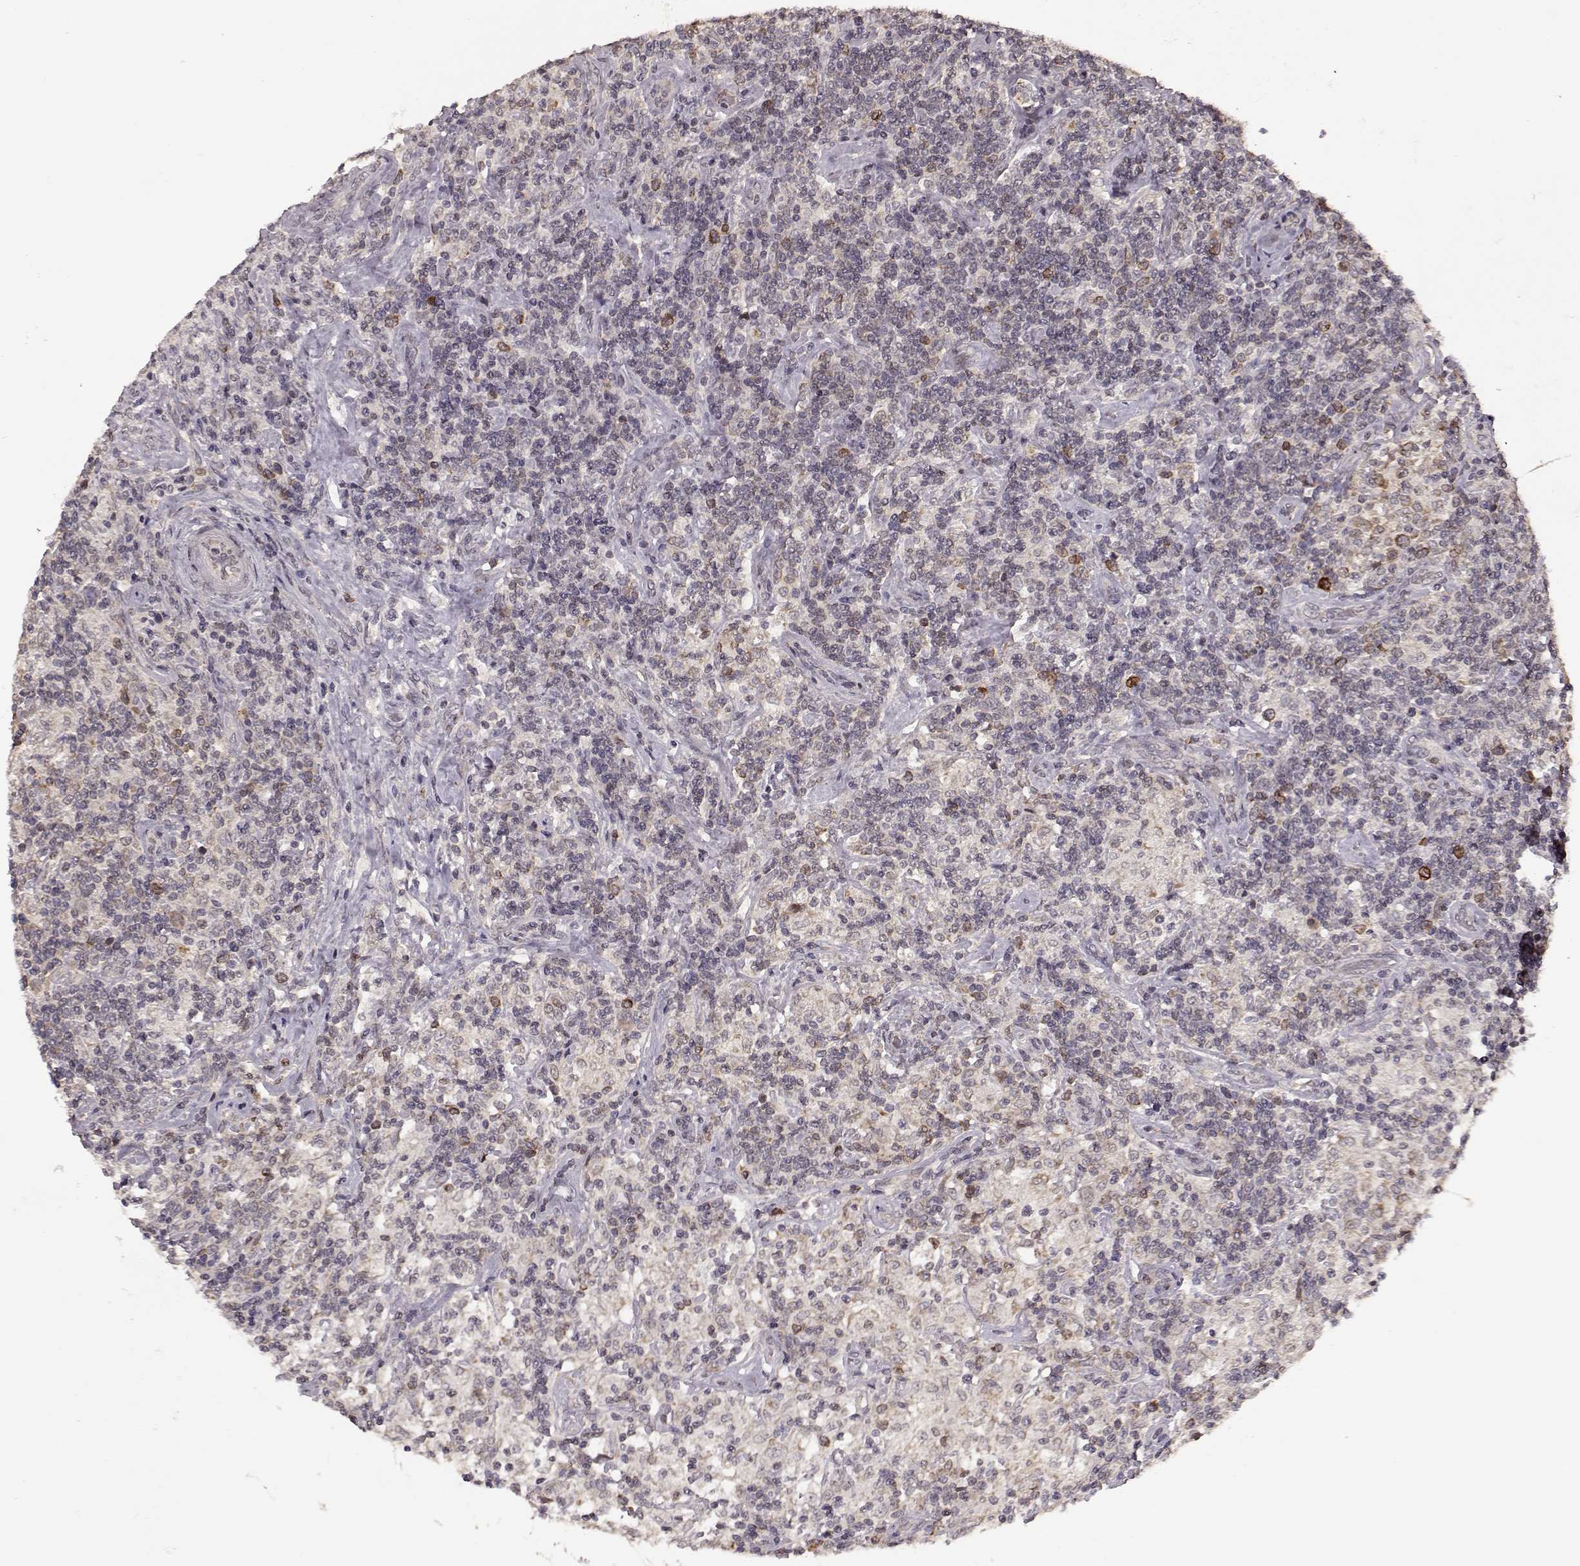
{"staining": {"intensity": "weak", "quantity": "25%-75%", "location": "cytoplasmic/membranous"}, "tissue": "lymphoma", "cell_type": "Tumor cells", "image_type": "cancer", "snomed": [{"axis": "morphology", "description": "Hodgkin's disease, NOS"}, {"axis": "topography", "description": "Lymph node"}], "caption": "High-power microscopy captured an IHC histopathology image of lymphoma, revealing weak cytoplasmic/membranous positivity in about 25%-75% of tumor cells. The protein is shown in brown color, while the nuclei are stained blue.", "gene": "ELOVL5", "patient": {"sex": "male", "age": 70}}